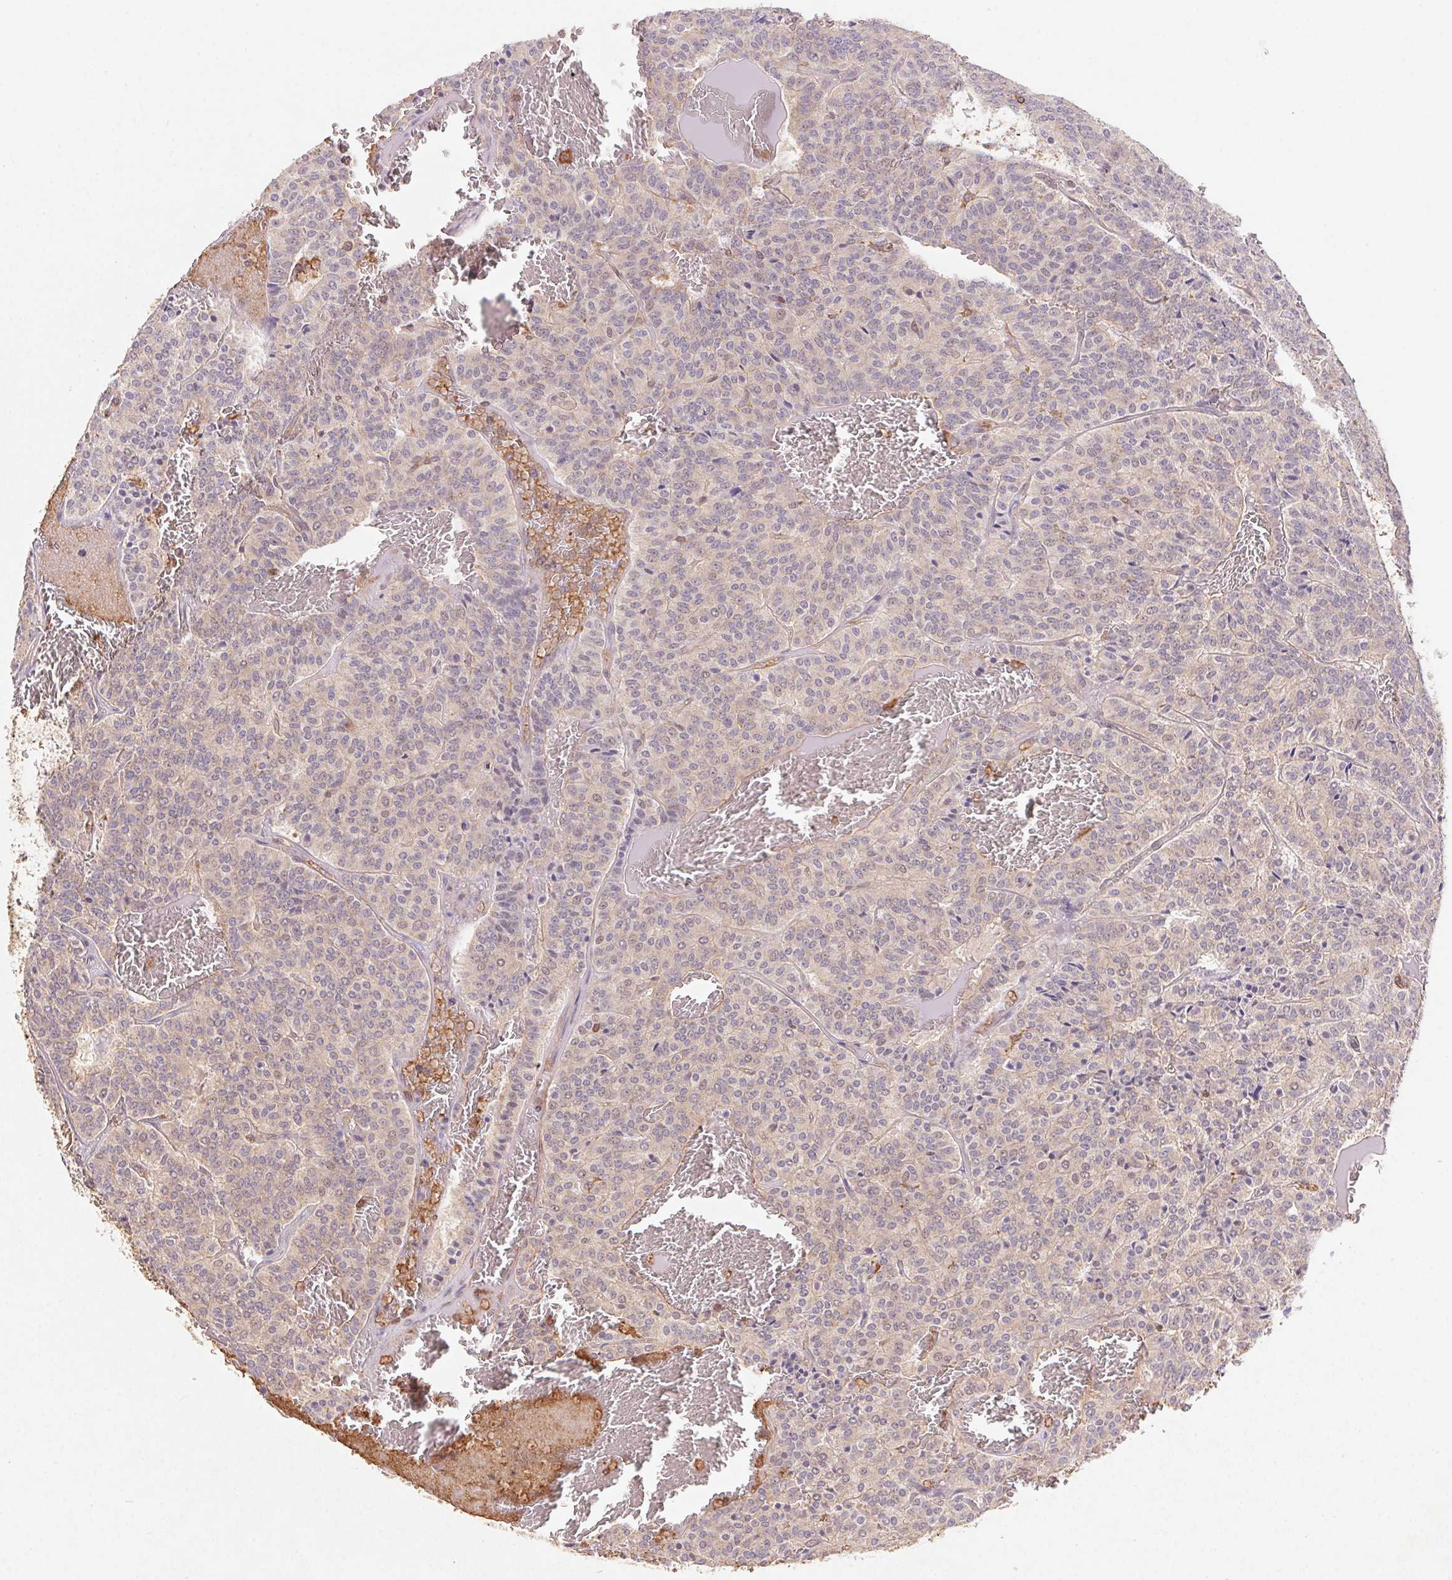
{"staining": {"intensity": "weak", "quantity": "<25%", "location": "cytoplasmic/membranous"}, "tissue": "carcinoid", "cell_type": "Tumor cells", "image_type": "cancer", "snomed": [{"axis": "morphology", "description": "Carcinoid, malignant, NOS"}, {"axis": "topography", "description": "Lung"}], "caption": "This histopathology image is of carcinoid stained with immunohistochemistry to label a protein in brown with the nuclei are counter-stained blue. There is no expression in tumor cells.", "gene": "ATG10", "patient": {"sex": "male", "age": 70}}